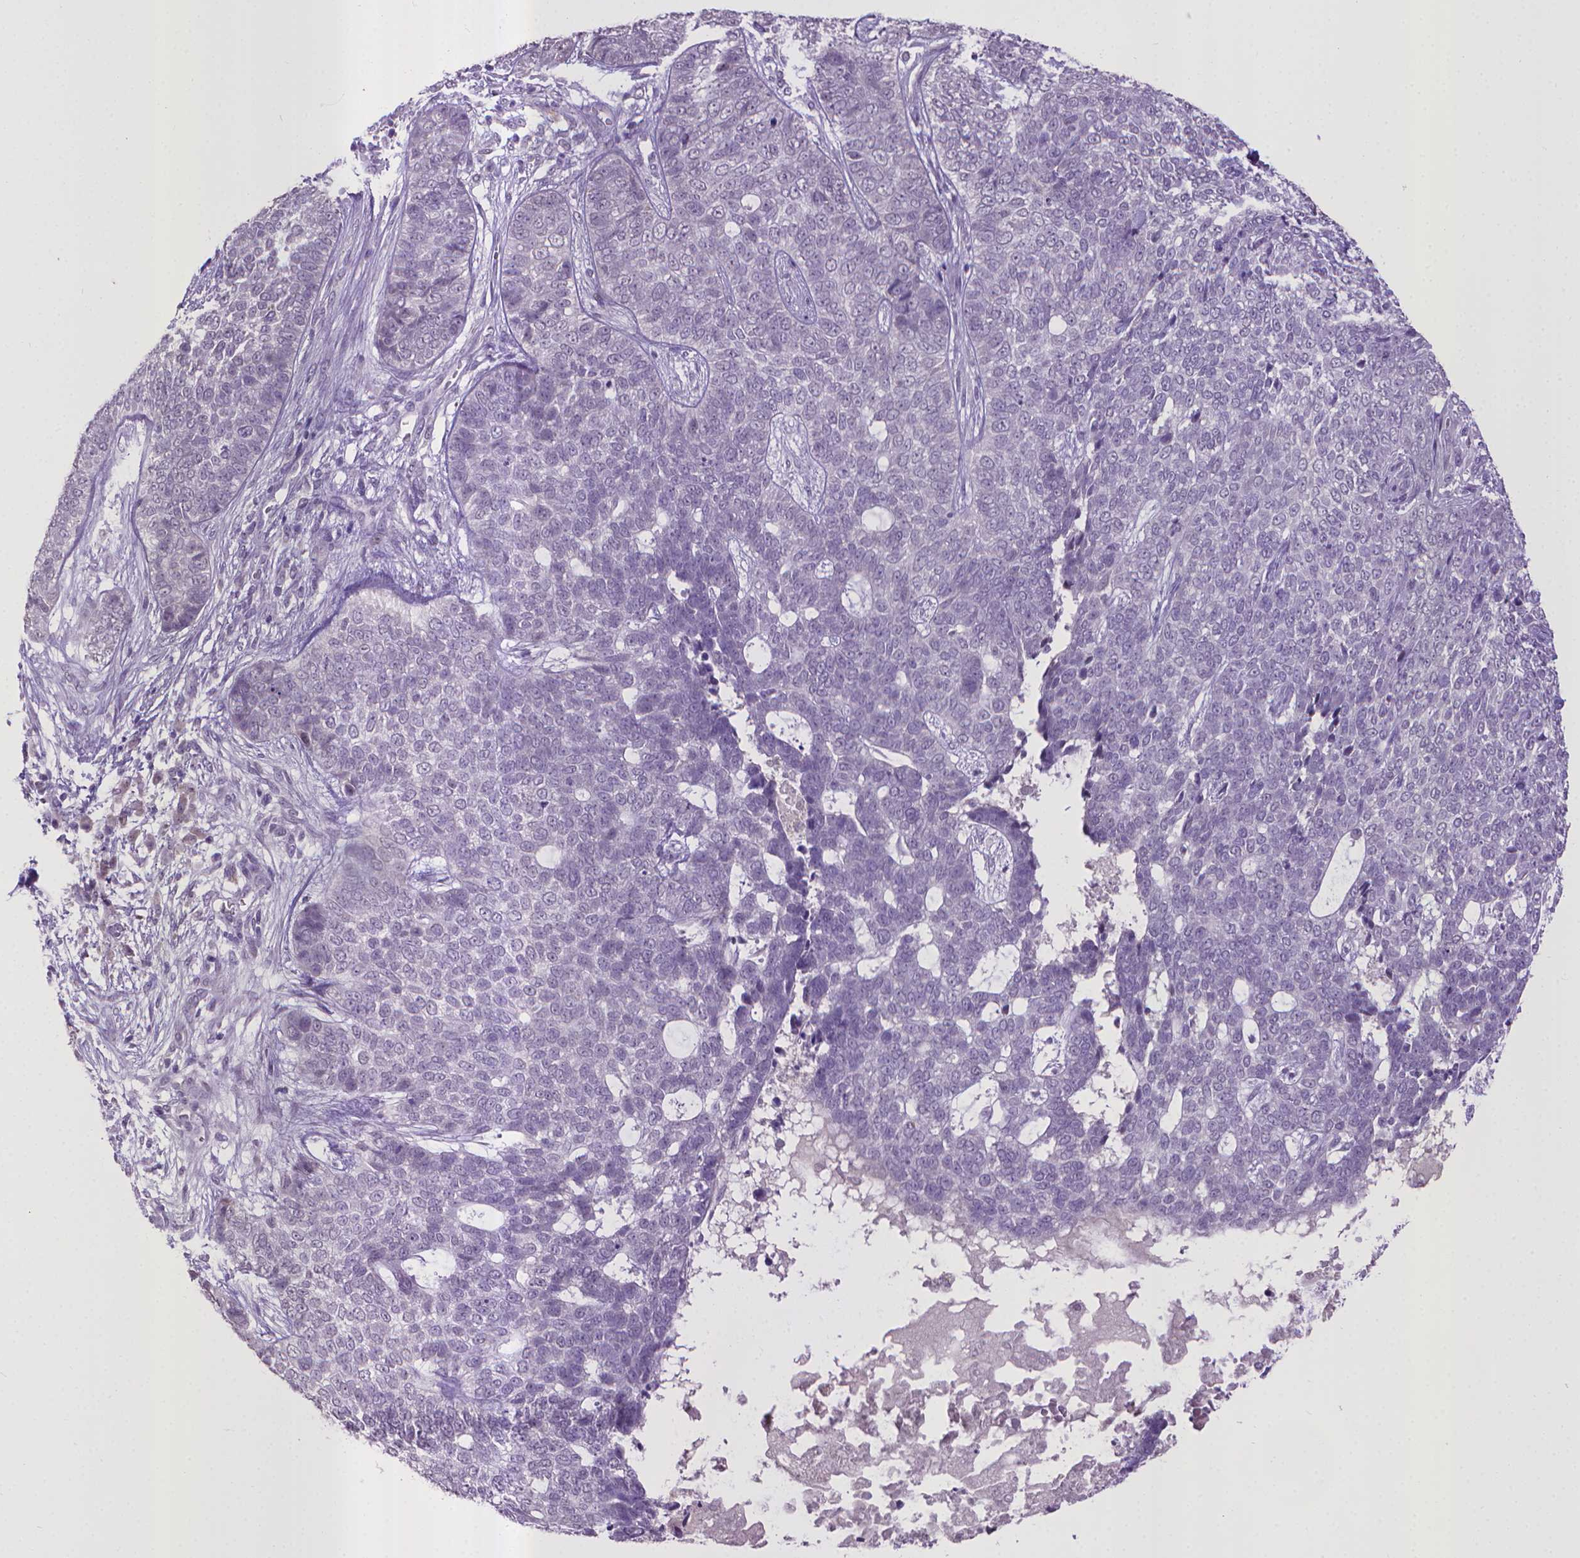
{"staining": {"intensity": "negative", "quantity": "none", "location": "none"}, "tissue": "skin cancer", "cell_type": "Tumor cells", "image_type": "cancer", "snomed": [{"axis": "morphology", "description": "Basal cell carcinoma"}, {"axis": "topography", "description": "Skin"}], "caption": "There is no significant expression in tumor cells of basal cell carcinoma (skin).", "gene": "KMO", "patient": {"sex": "female", "age": 69}}